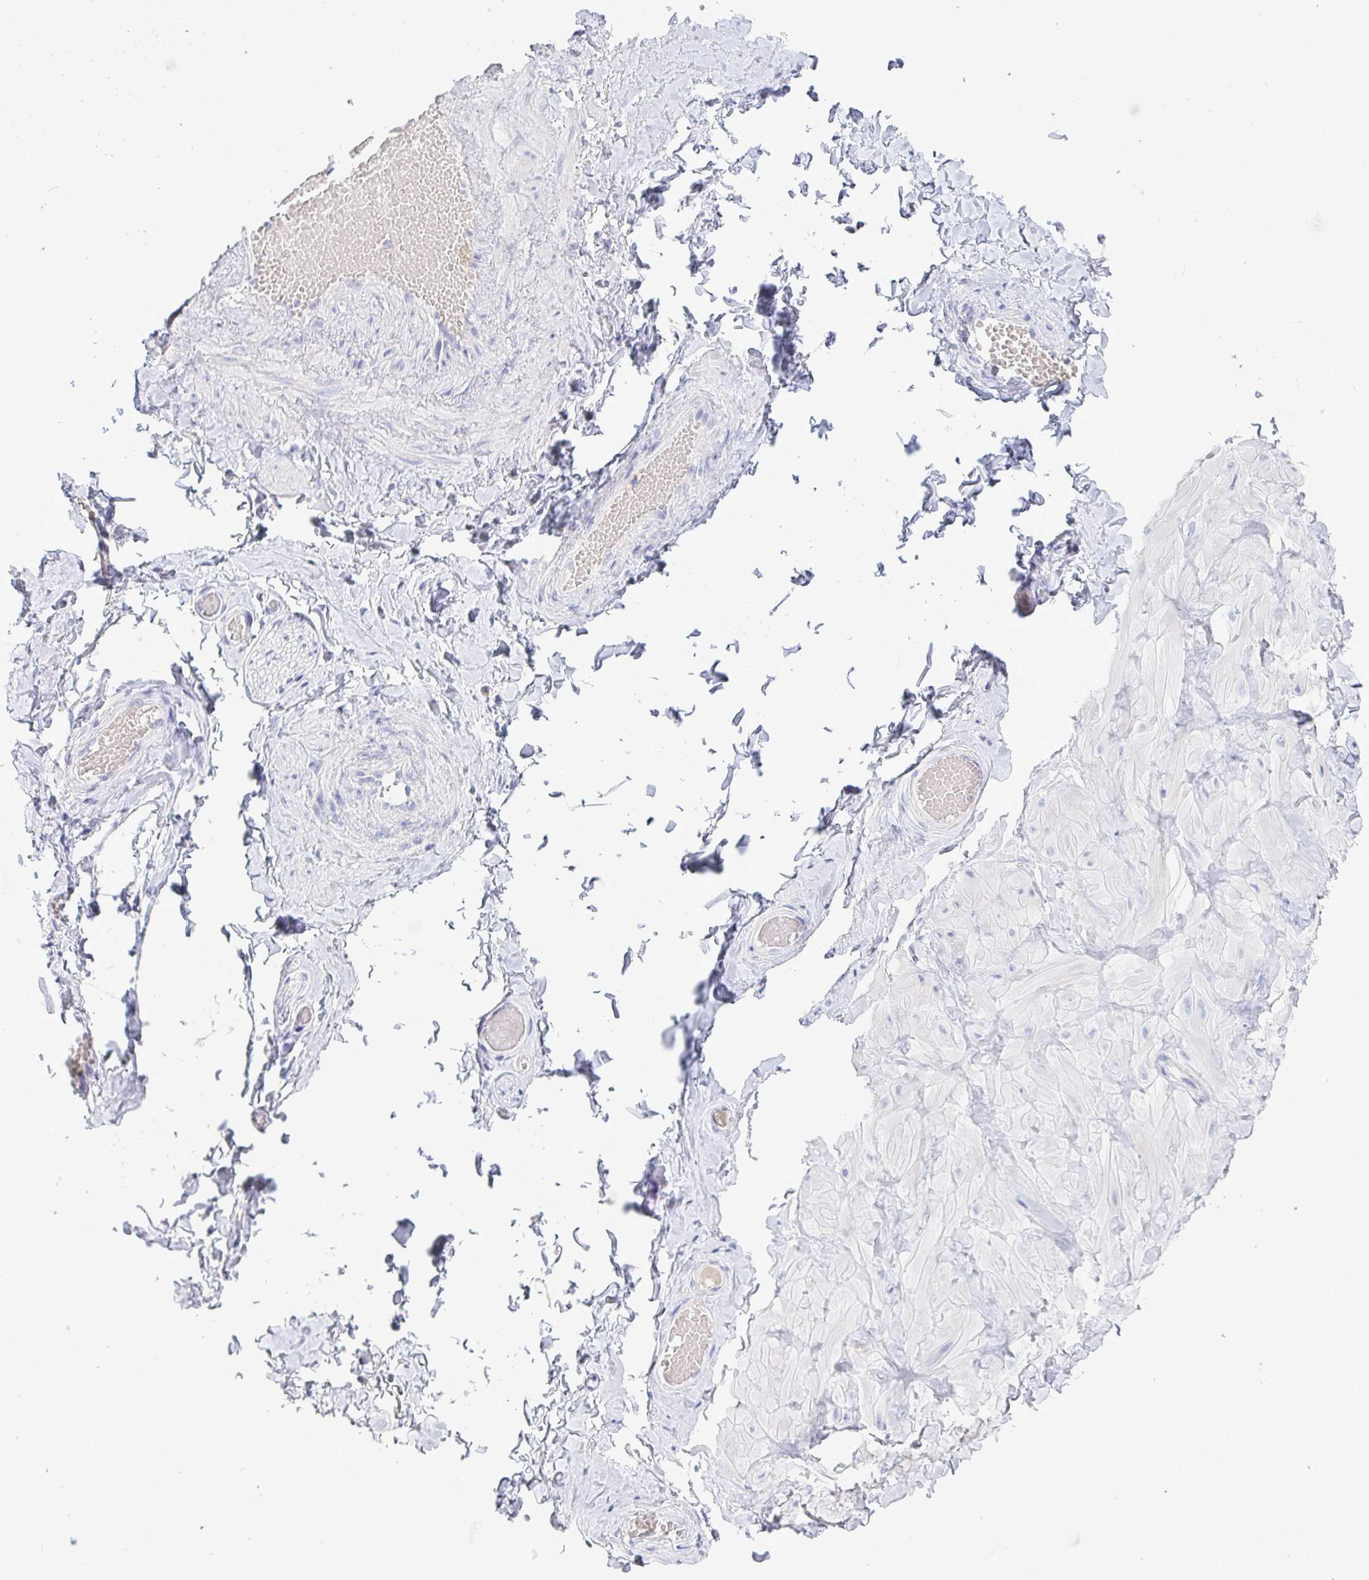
{"staining": {"intensity": "negative", "quantity": "none", "location": "none"}, "tissue": "soft tissue", "cell_type": "Fibroblasts", "image_type": "normal", "snomed": [{"axis": "morphology", "description": "Normal tissue, NOS"}, {"axis": "topography", "description": "Soft tissue"}, {"axis": "topography", "description": "Adipose tissue"}, {"axis": "topography", "description": "Vascular tissue"}, {"axis": "topography", "description": "Peripheral nerve tissue"}], "caption": "Immunohistochemistry (IHC) micrograph of unremarkable soft tissue: human soft tissue stained with DAB shows no significant protein expression in fibroblasts.", "gene": "TAS2R38", "patient": {"sex": "male", "age": 29}}